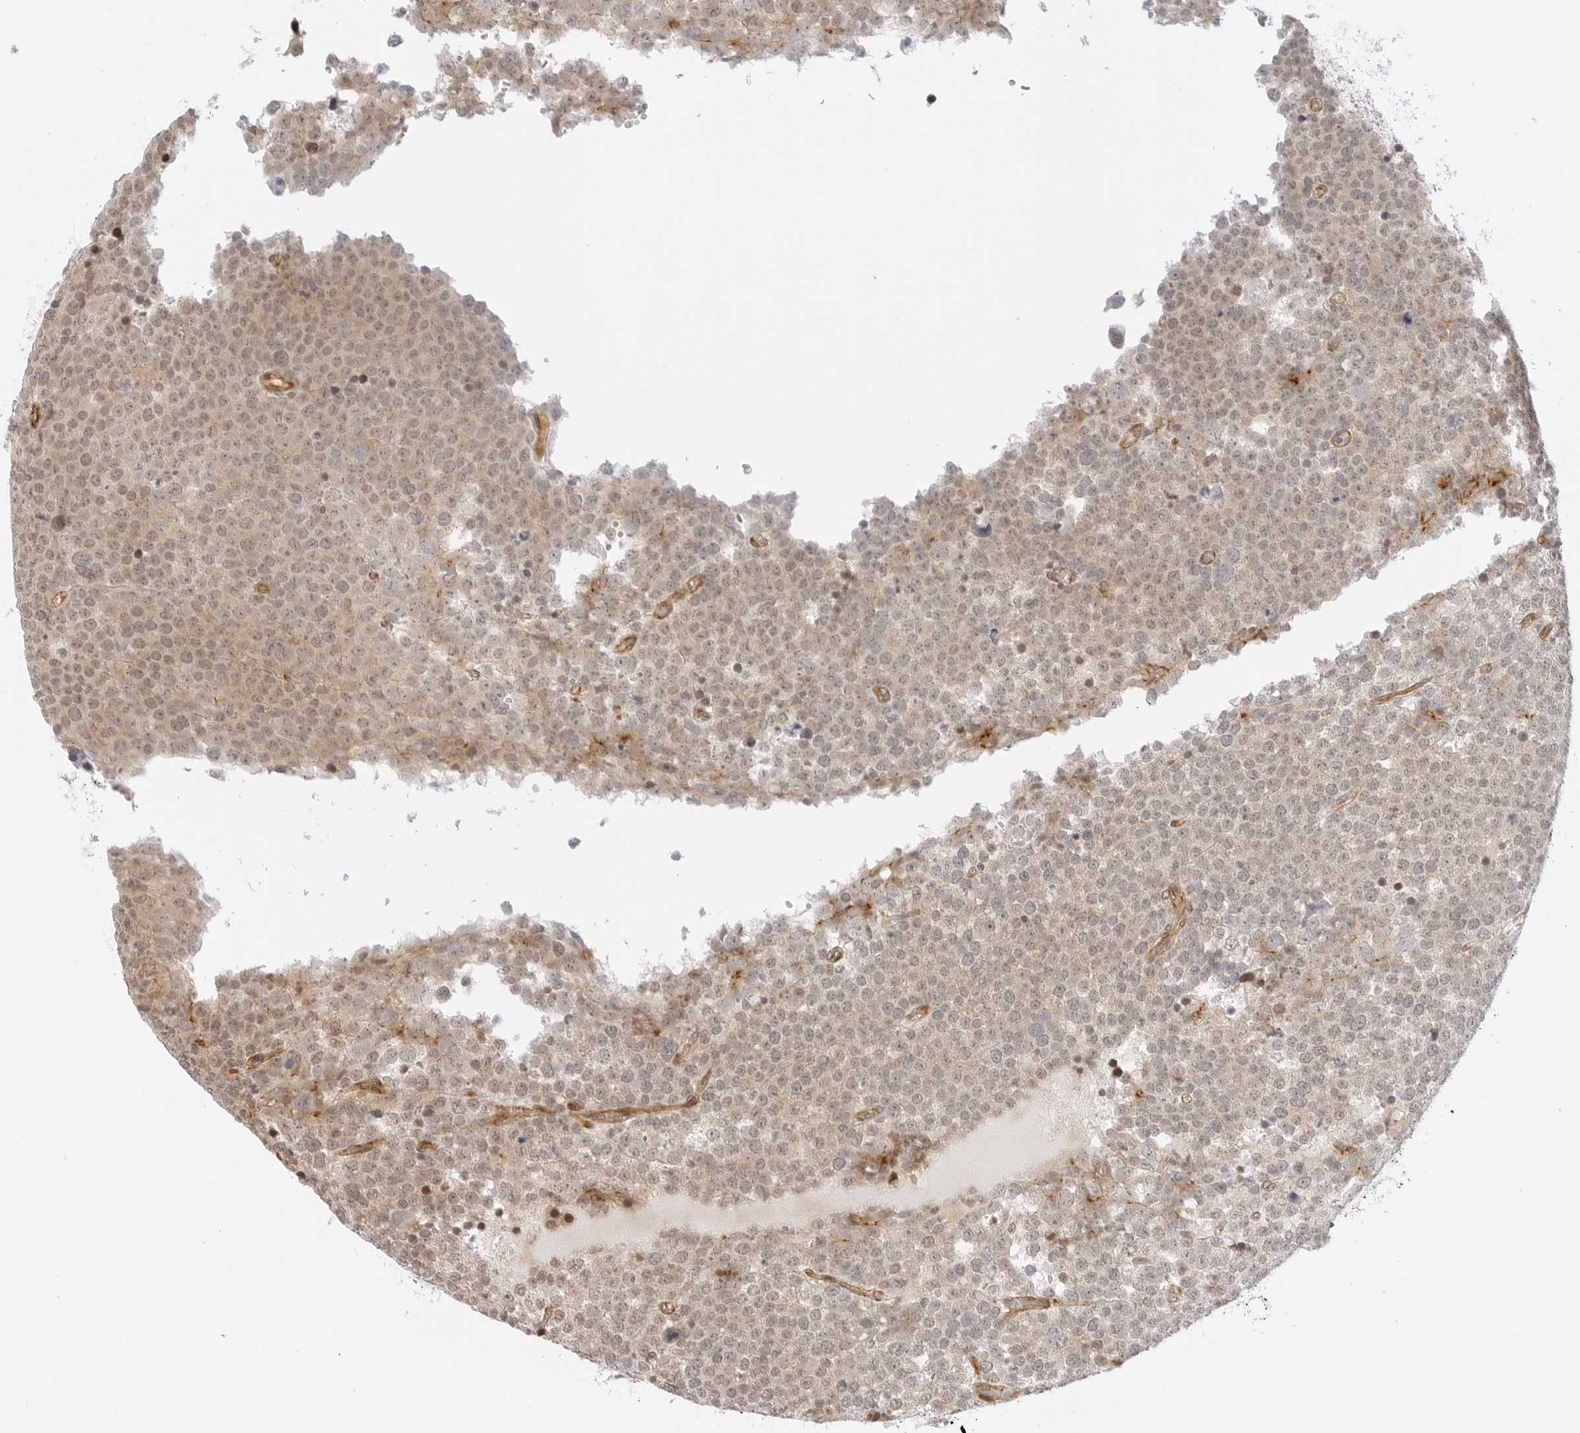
{"staining": {"intensity": "weak", "quantity": "25%-75%", "location": "nuclear"}, "tissue": "testis cancer", "cell_type": "Tumor cells", "image_type": "cancer", "snomed": [{"axis": "morphology", "description": "Seminoma, NOS"}, {"axis": "topography", "description": "Testis"}], "caption": "IHC staining of seminoma (testis), which demonstrates low levels of weak nuclear positivity in about 25%-75% of tumor cells indicating weak nuclear protein positivity. The staining was performed using DAB (3,3'-diaminobenzidine) (brown) for protein detection and nuclei were counterstained in hematoxylin (blue).", "gene": "ZNF613", "patient": {"sex": "male", "age": 71}}